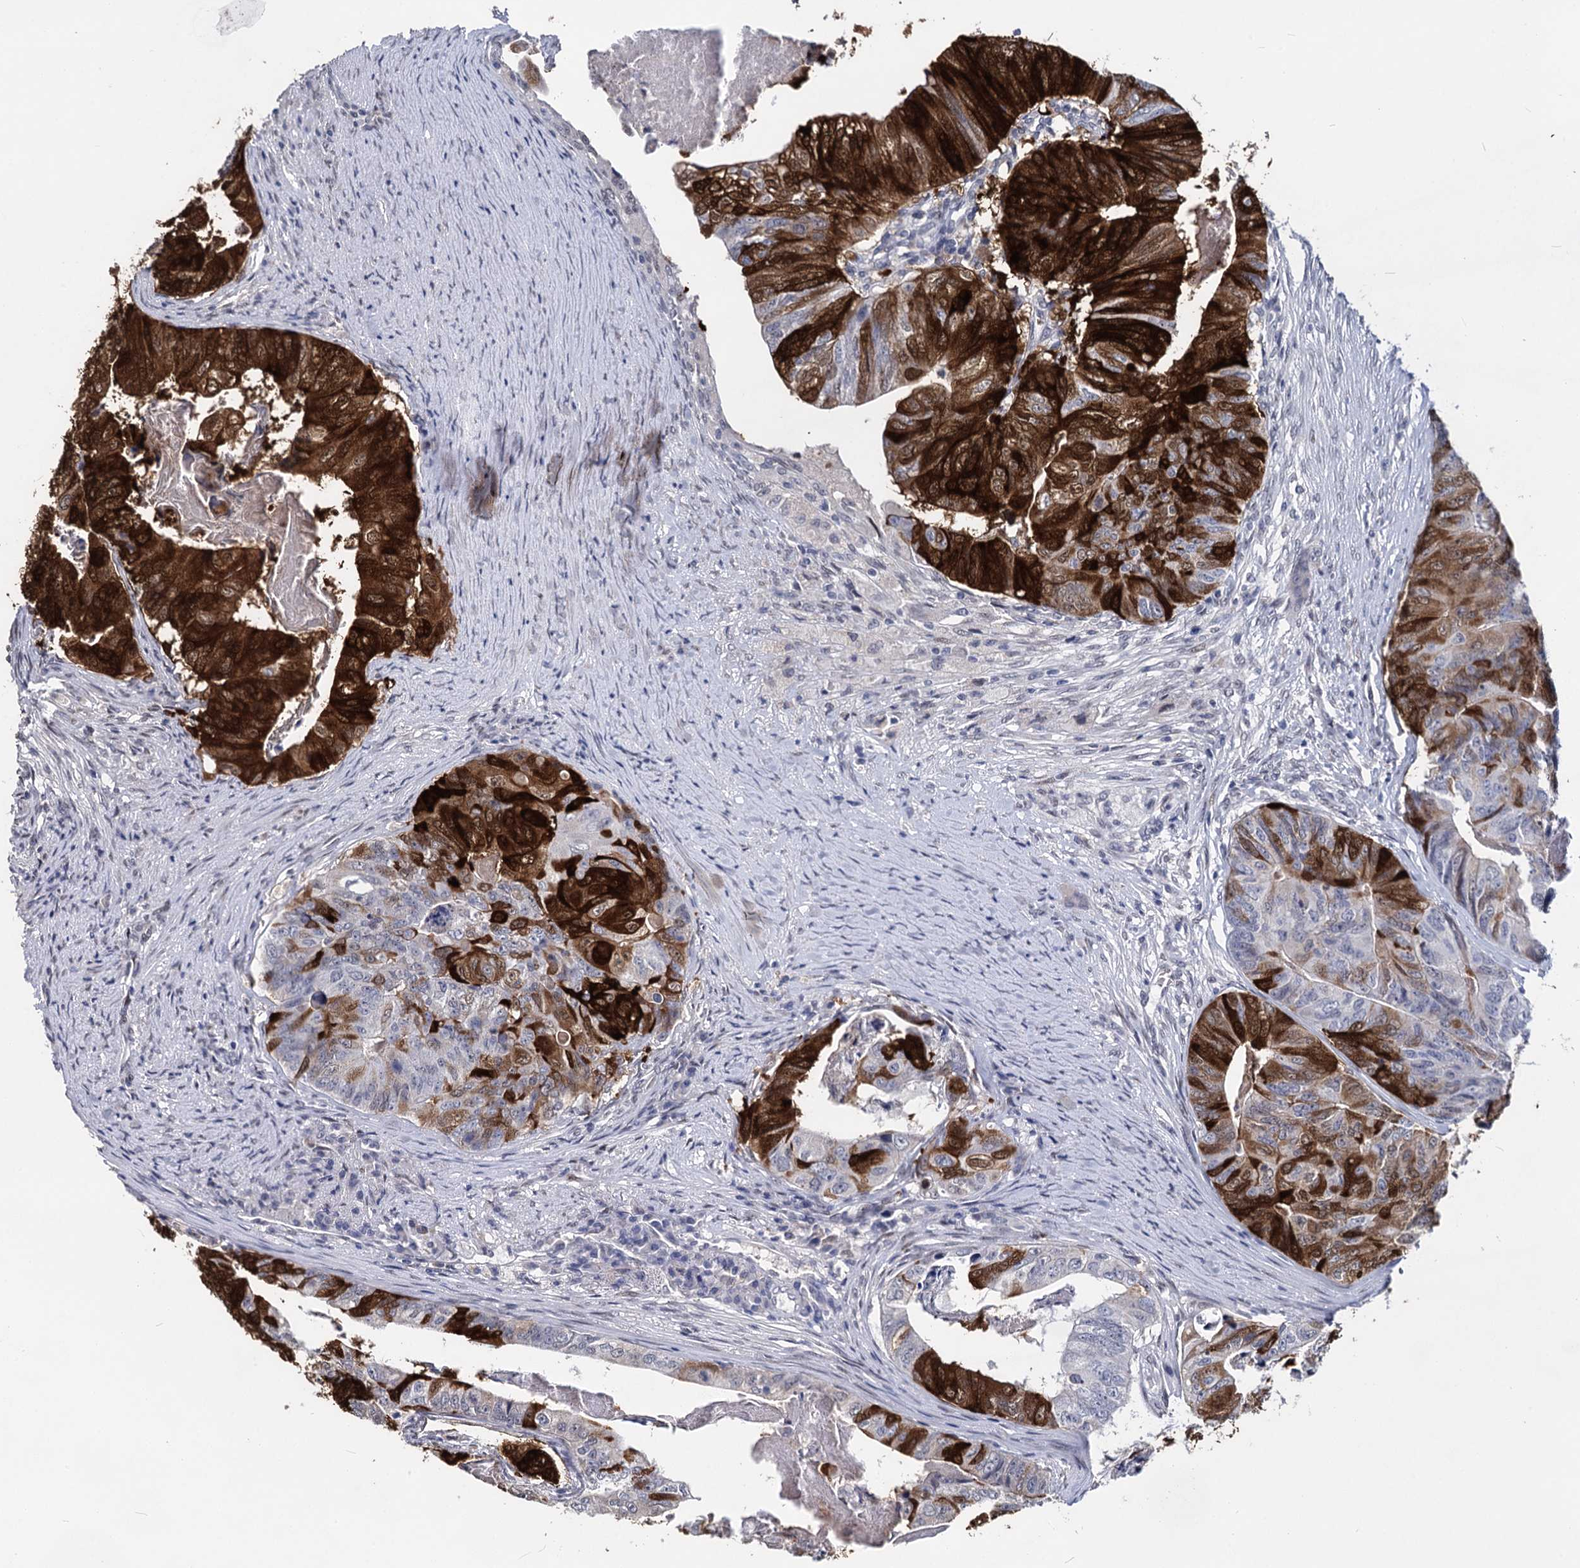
{"staining": {"intensity": "strong", "quantity": ">75%", "location": "cytoplasmic/membranous,nuclear"}, "tissue": "colorectal cancer", "cell_type": "Tumor cells", "image_type": "cancer", "snomed": [{"axis": "morphology", "description": "Adenocarcinoma, NOS"}, {"axis": "topography", "description": "Colon"}], "caption": "DAB (3,3'-diaminobenzidine) immunohistochemical staining of colorectal adenocarcinoma displays strong cytoplasmic/membranous and nuclear protein staining in approximately >75% of tumor cells.", "gene": "MAGEA4", "patient": {"sex": "female", "age": 67}}